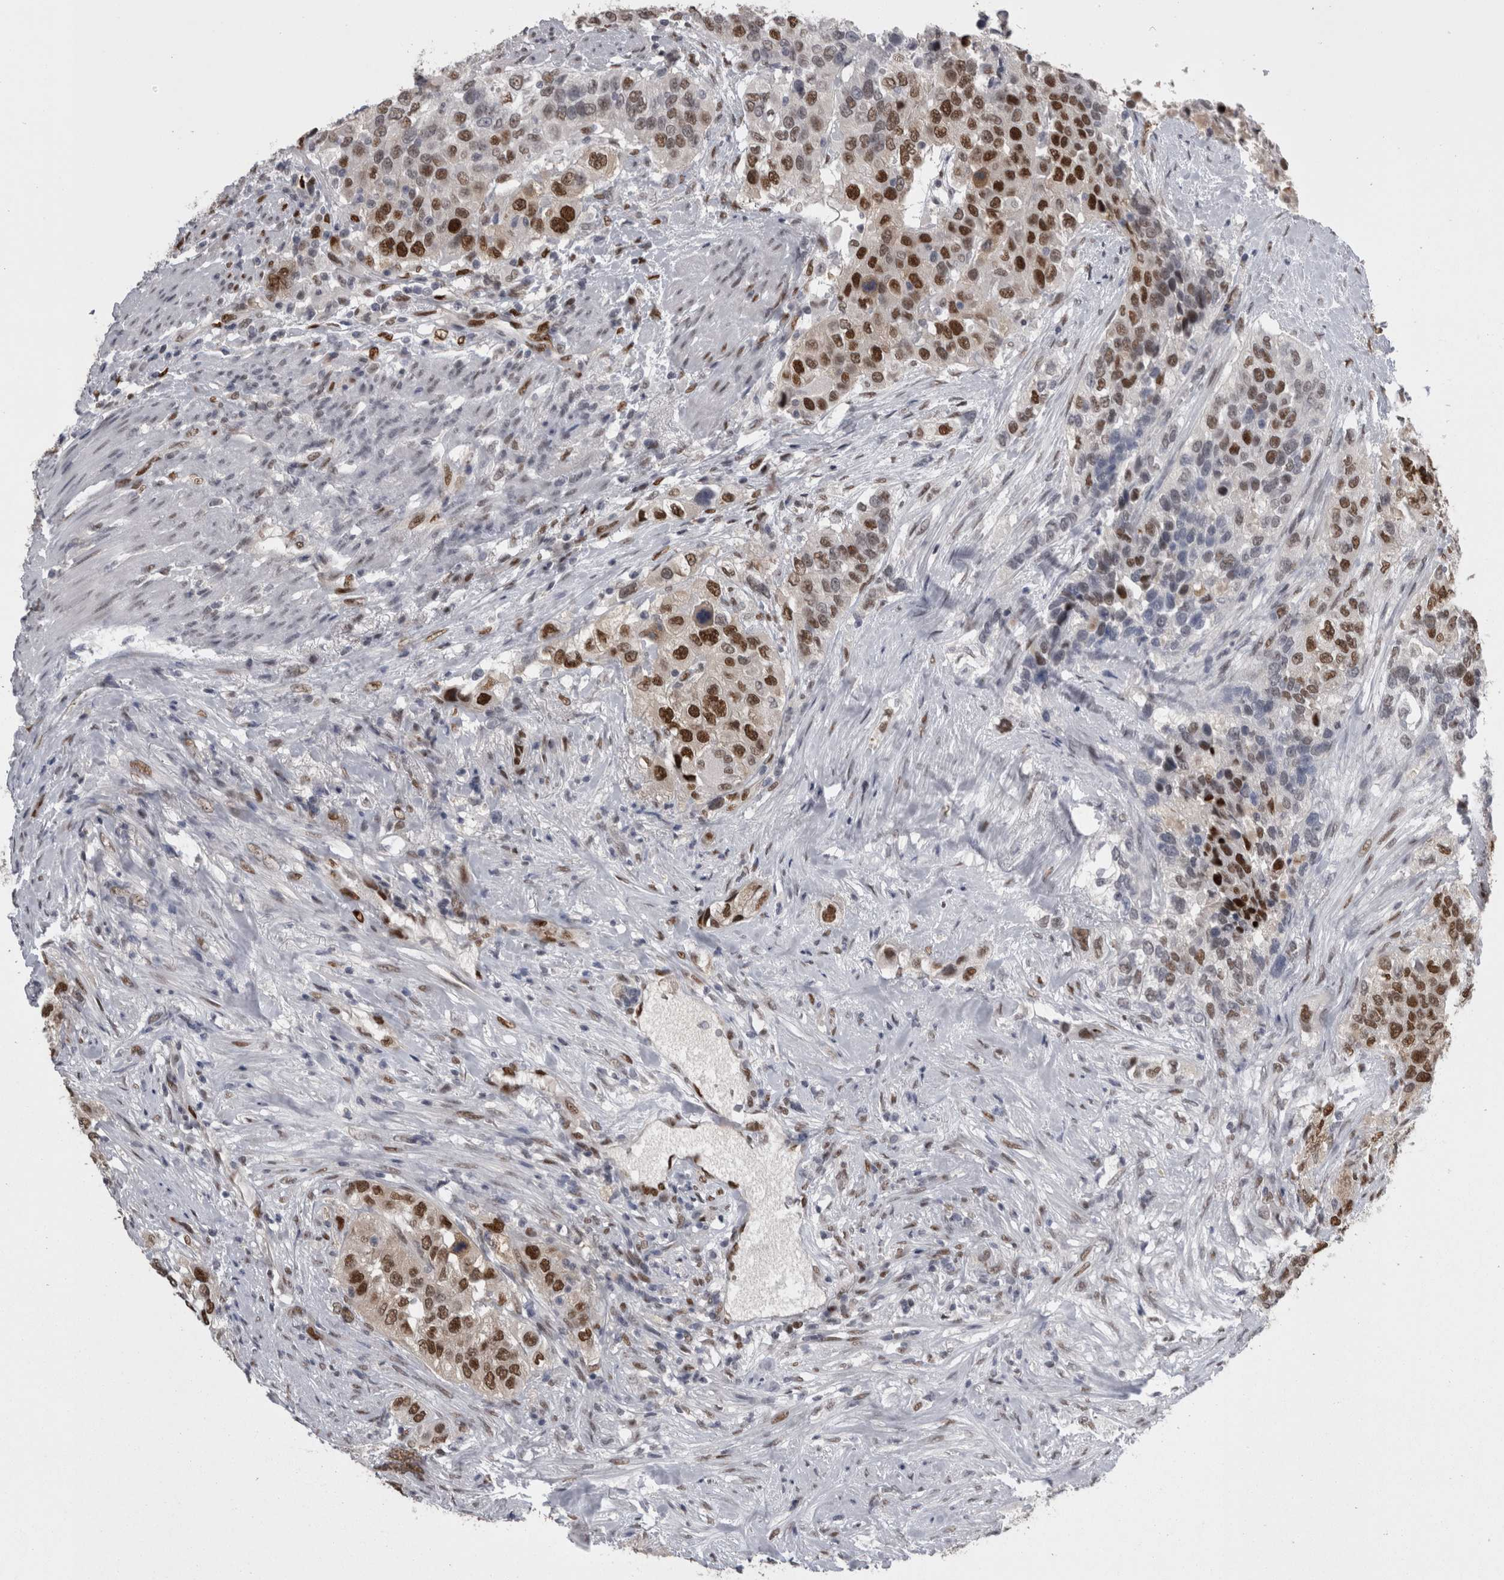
{"staining": {"intensity": "strong", "quantity": ">75%", "location": "nuclear"}, "tissue": "urothelial cancer", "cell_type": "Tumor cells", "image_type": "cancer", "snomed": [{"axis": "morphology", "description": "Urothelial carcinoma, High grade"}, {"axis": "topography", "description": "Urinary bladder"}], "caption": "This image shows IHC staining of urothelial carcinoma (high-grade), with high strong nuclear positivity in approximately >75% of tumor cells.", "gene": "C1orf54", "patient": {"sex": "female", "age": 80}}